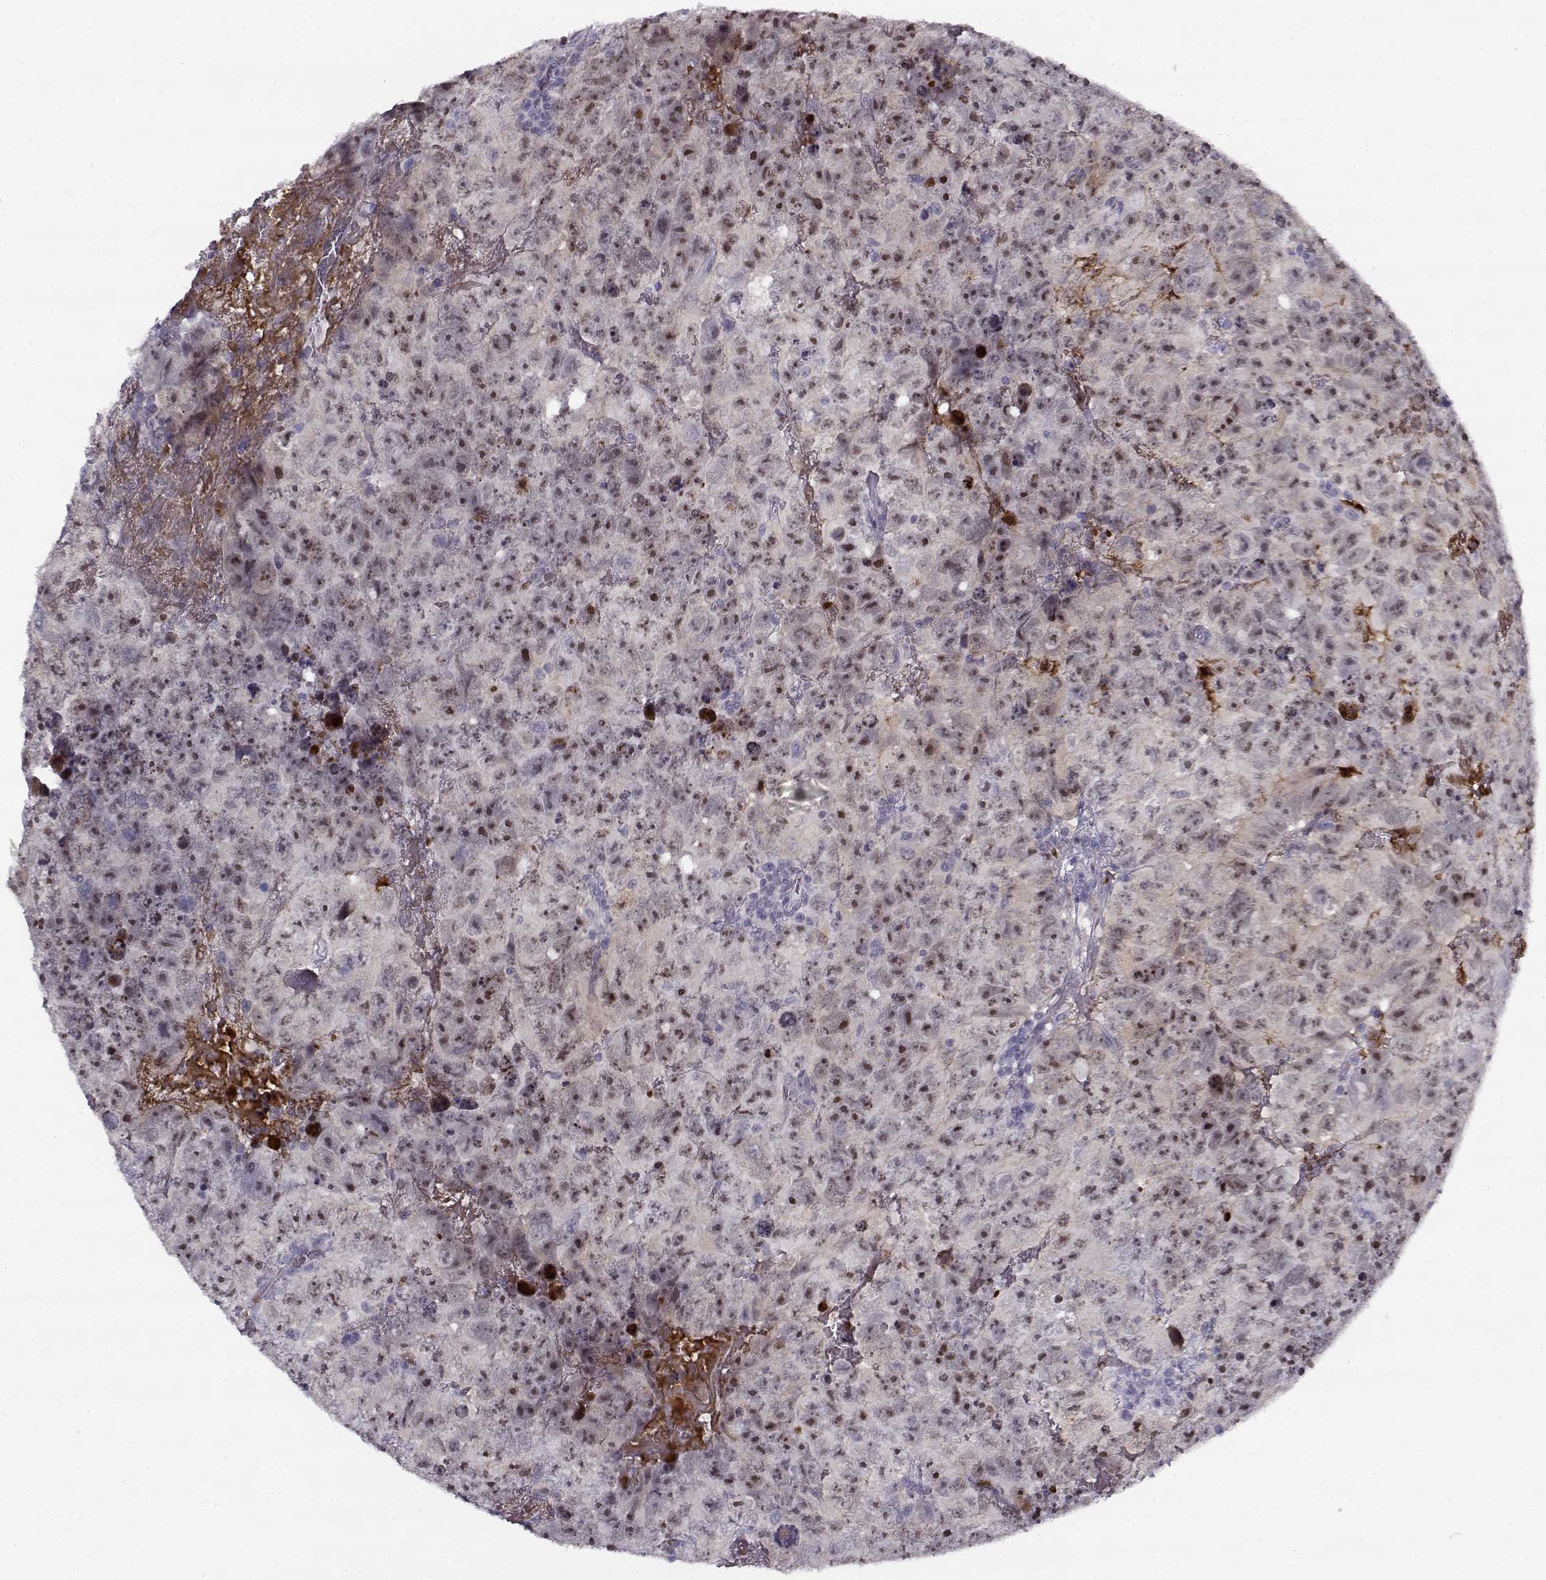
{"staining": {"intensity": "weak", "quantity": "<25%", "location": "cytoplasmic/membranous,nuclear"}, "tissue": "testis cancer", "cell_type": "Tumor cells", "image_type": "cancer", "snomed": [{"axis": "morphology", "description": "Carcinoma, Embryonal, NOS"}, {"axis": "topography", "description": "Testis"}], "caption": "Tumor cells are negative for protein expression in human testis embryonal carcinoma.", "gene": "DDX25", "patient": {"sex": "male", "age": 24}}